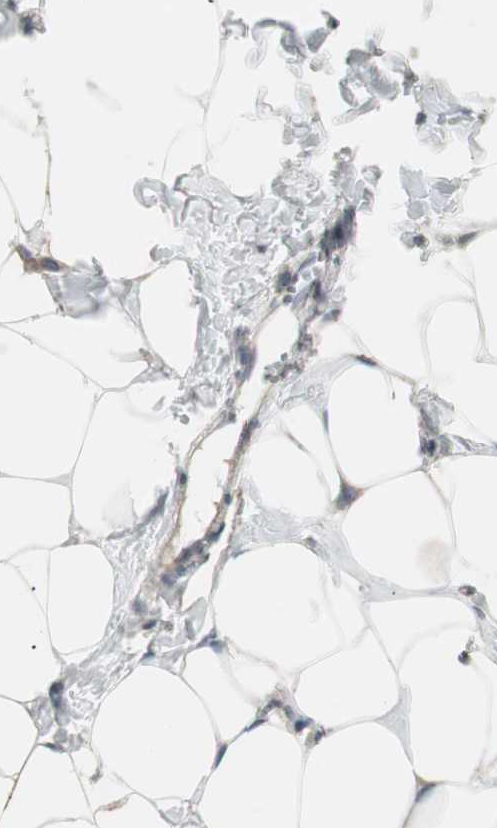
{"staining": {"intensity": "negative", "quantity": "none", "location": "none"}, "tissue": "breast", "cell_type": "Adipocytes", "image_type": "normal", "snomed": [{"axis": "morphology", "description": "Normal tissue, NOS"}, {"axis": "topography", "description": "Breast"}], "caption": "The photomicrograph shows no staining of adipocytes in benign breast.", "gene": "FBXO5", "patient": {"sex": "female", "age": 27}}